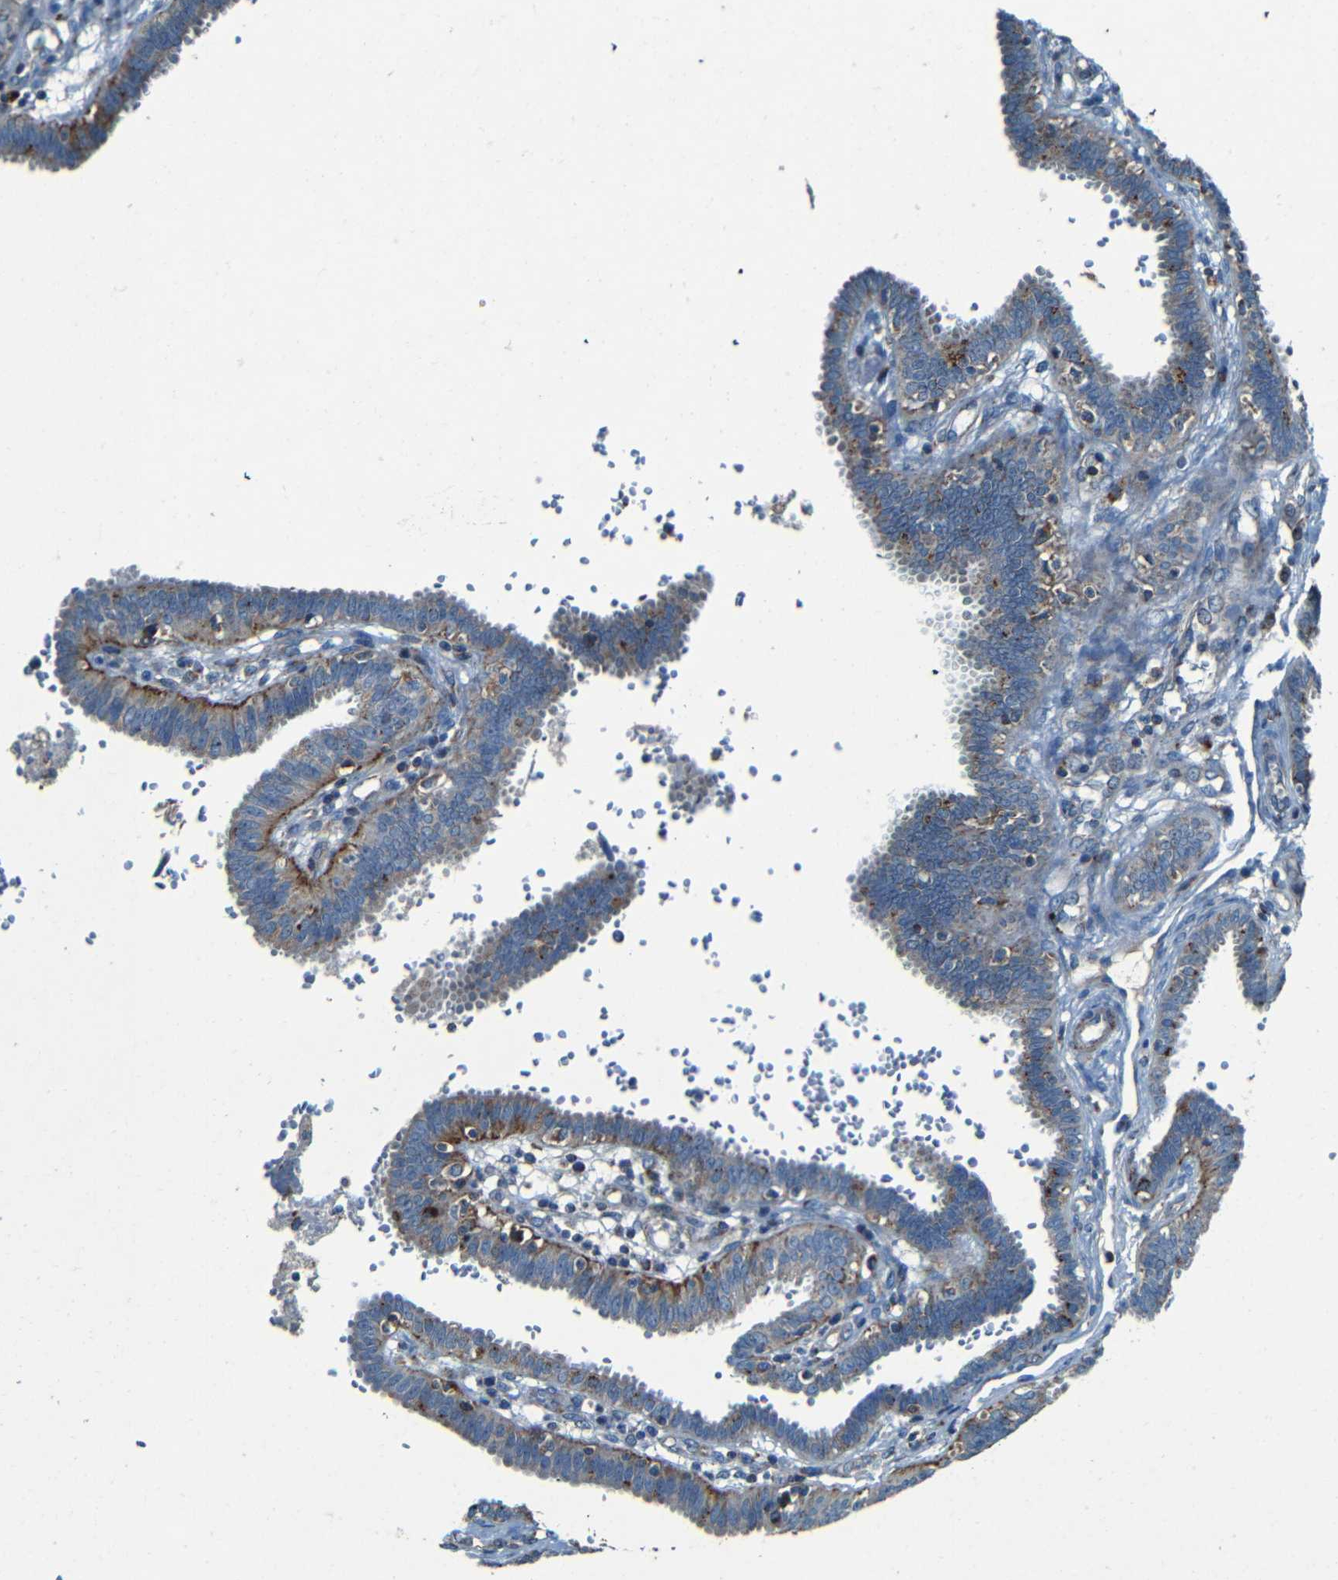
{"staining": {"intensity": "moderate", "quantity": ">75%", "location": "cytoplasmic/membranous"}, "tissue": "fallopian tube", "cell_type": "Glandular cells", "image_type": "normal", "snomed": [{"axis": "morphology", "description": "Normal tissue, NOS"}, {"axis": "topography", "description": "Fallopian tube"}], "caption": "IHC (DAB) staining of normal fallopian tube demonstrates moderate cytoplasmic/membranous protein expression in about >75% of glandular cells.", "gene": "WSCD2", "patient": {"sex": "female", "age": 32}}